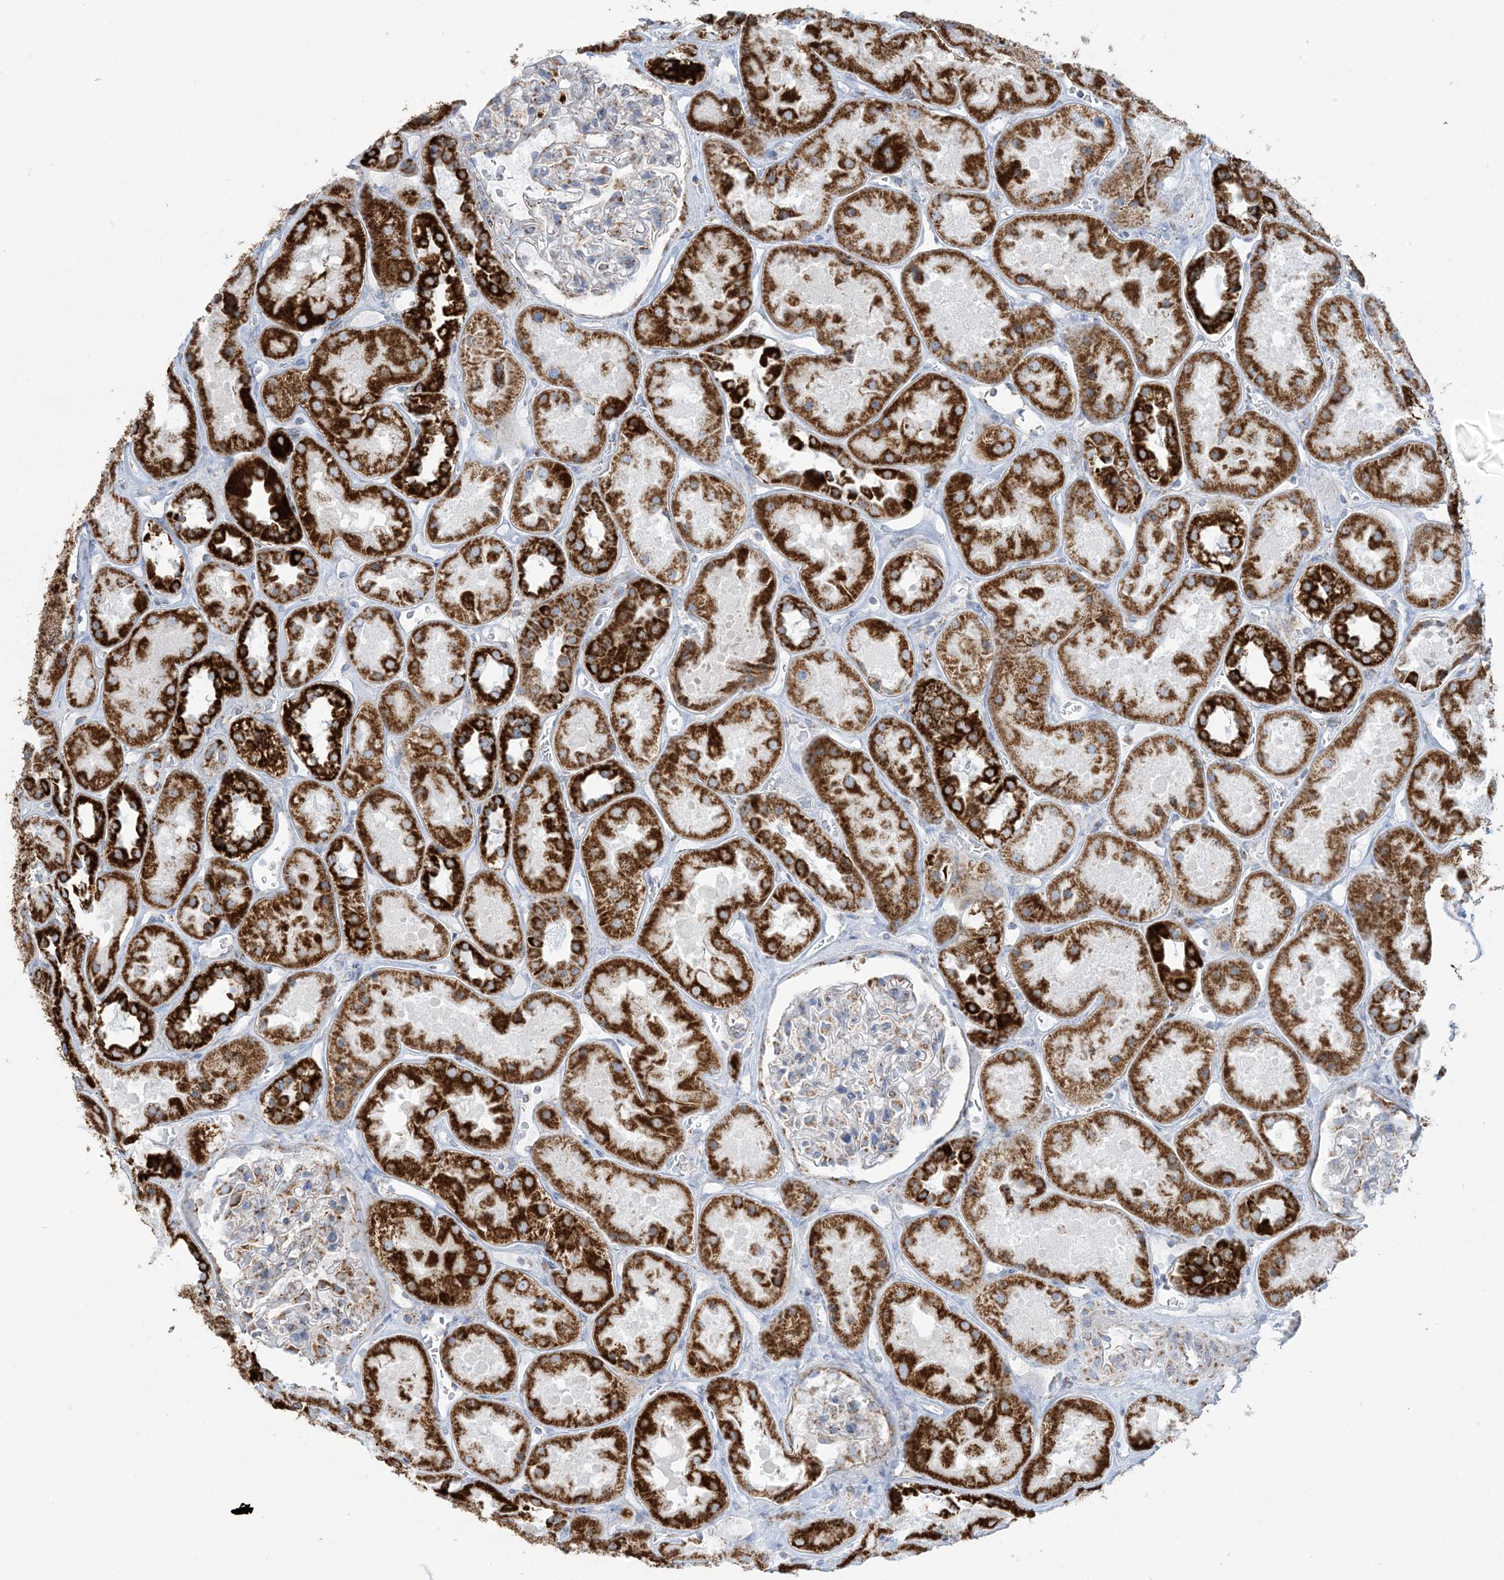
{"staining": {"intensity": "moderate", "quantity": "25%-75%", "location": "cytoplasmic/membranous"}, "tissue": "kidney", "cell_type": "Cells in glomeruli", "image_type": "normal", "snomed": [{"axis": "morphology", "description": "Normal tissue, NOS"}, {"axis": "topography", "description": "Kidney"}], "caption": "Protein staining exhibits moderate cytoplasmic/membranous staining in about 25%-75% of cells in glomeruli in benign kidney.", "gene": "SAMM50", "patient": {"sex": "male", "age": 70}}